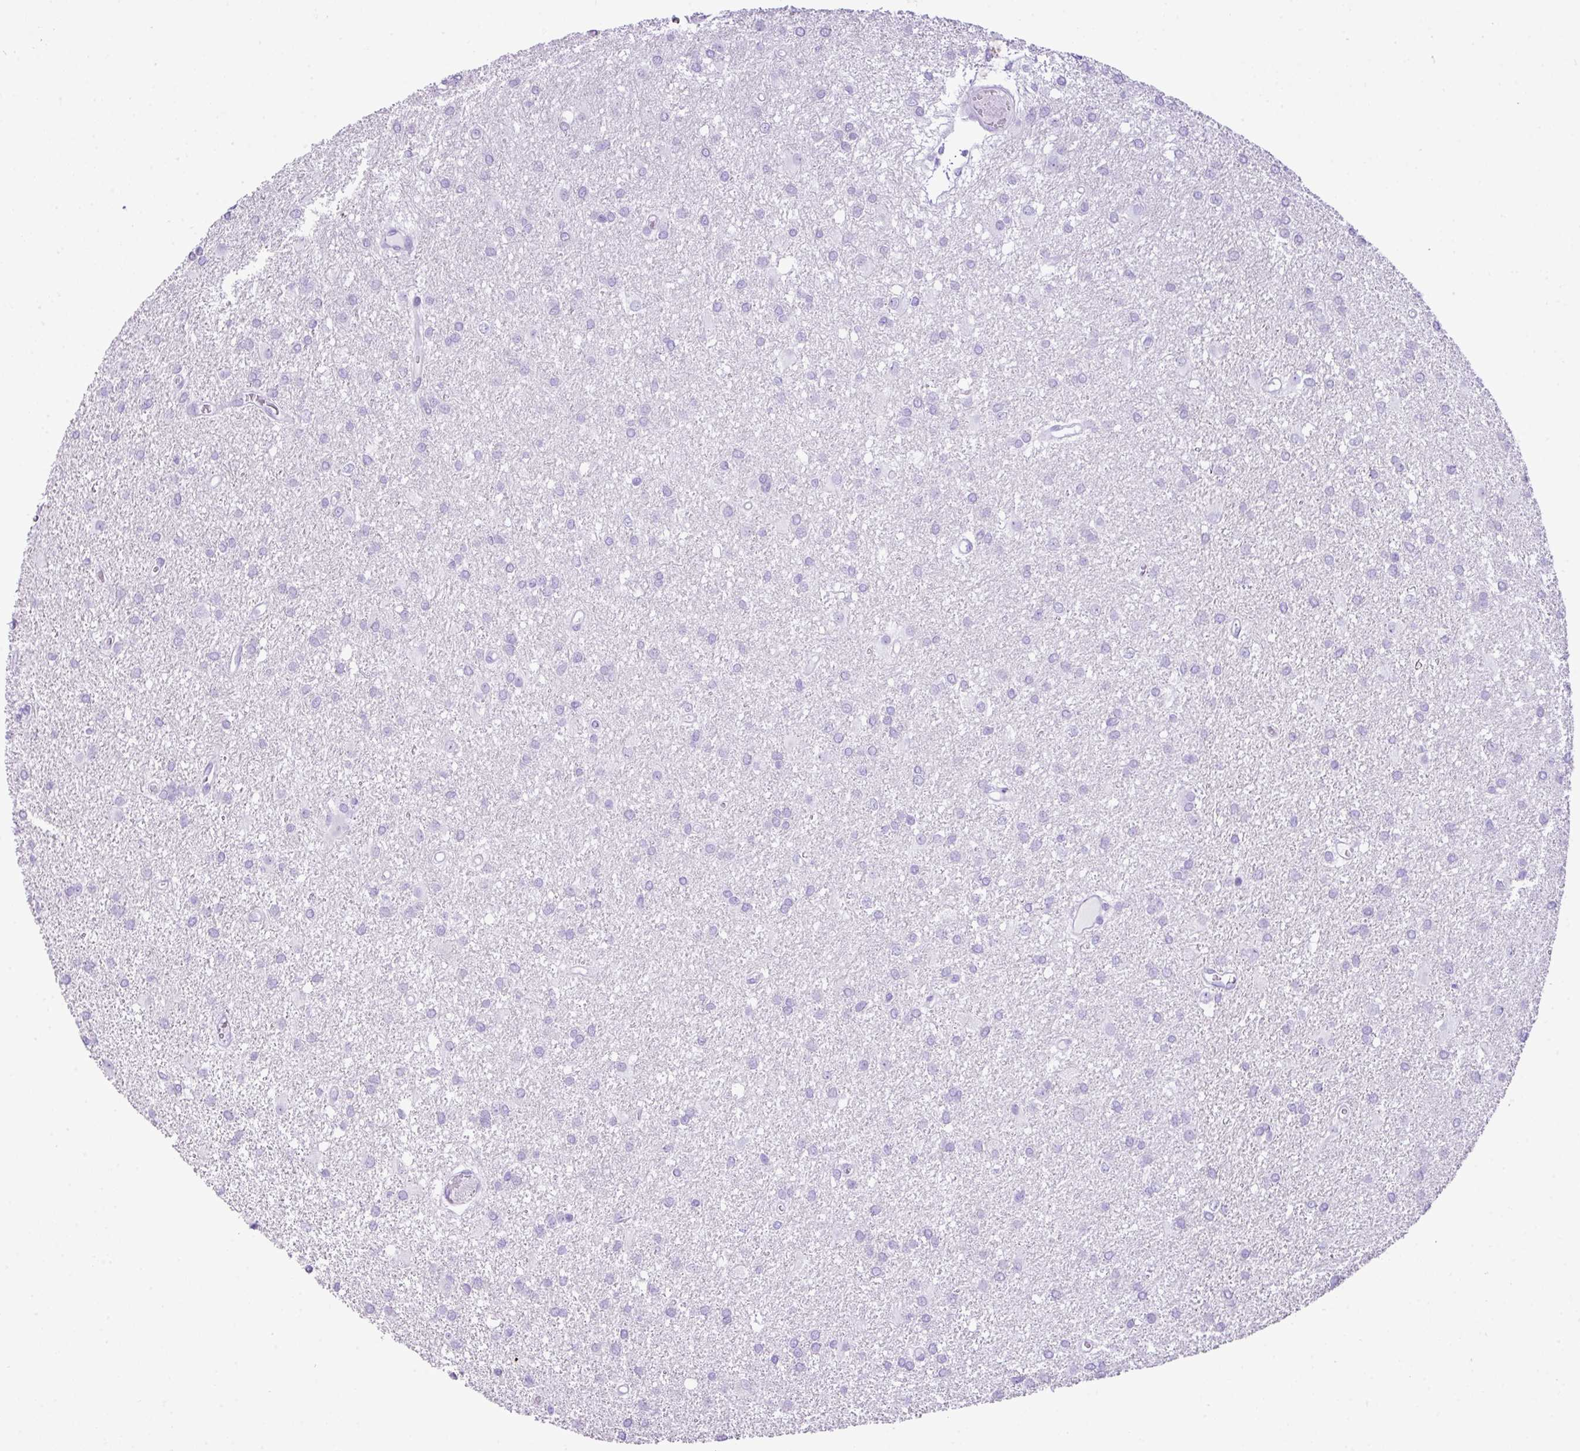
{"staining": {"intensity": "negative", "quantity": "none", "location": "none"}, "tissue": "glioma", "cell_type": "Tumor cells", "image_type": "cancer", "snomed": [{"axis": "morphology", "description": "Glioma, malignant, High grade"}, {"axis": "topography", "description": "Brain"}], "caption": "High magnification brightfield microscopy of glioma stained with DAB (3,3'-diaminobenzidine) (brown) and counterstained with hematoxylin (blue): tumor cells show no significant positivity. (DAB (3,3'-diaminobenzidine) IHC visualized using brightfield microscopy, high magnification).", "gene": "RCAN2", "patient": {"sex": "female", "age": 50}}